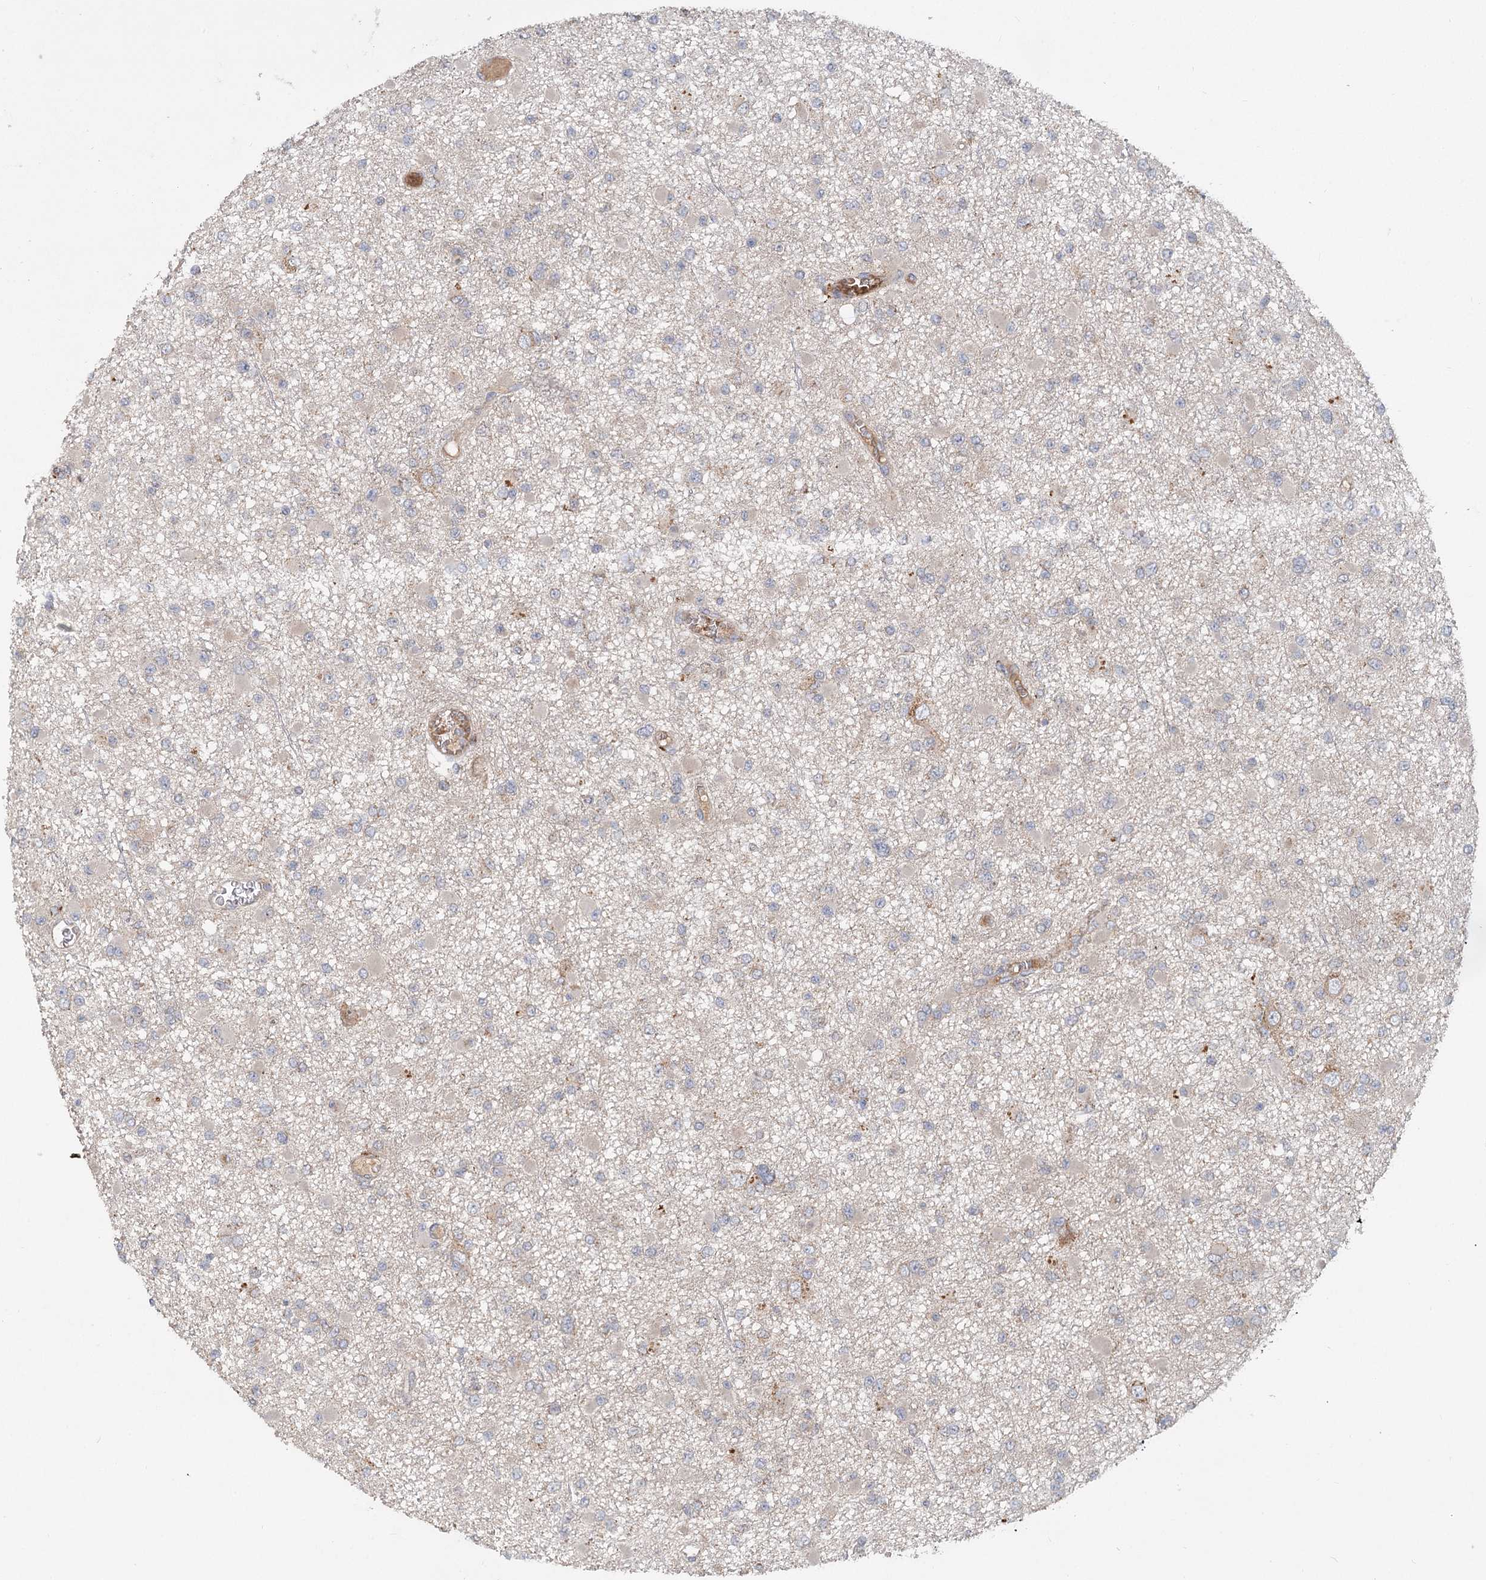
{"staining": {"intensity": "weak", "quantity": "<25%", "location": "cytoplasmic/membranous"}, "tissue": "glioma", "cell_type": "Tumor cells", "image_type": "cancer", "snomed": [{"axis": "morphology", "description": "Glioma, malignant, Low grade"}, {"axis": "topography", "description": "Brain"}], "caption": "IHC photomicrograph of neoplastic tissue: malignant glioma (low-grade) stained with DAB (3,3'-diaminobenzidine) displays no significant protein staining in tumor cells.", "gene": "PYROXD2", "patient": {"sex": "female", "age": 22}}